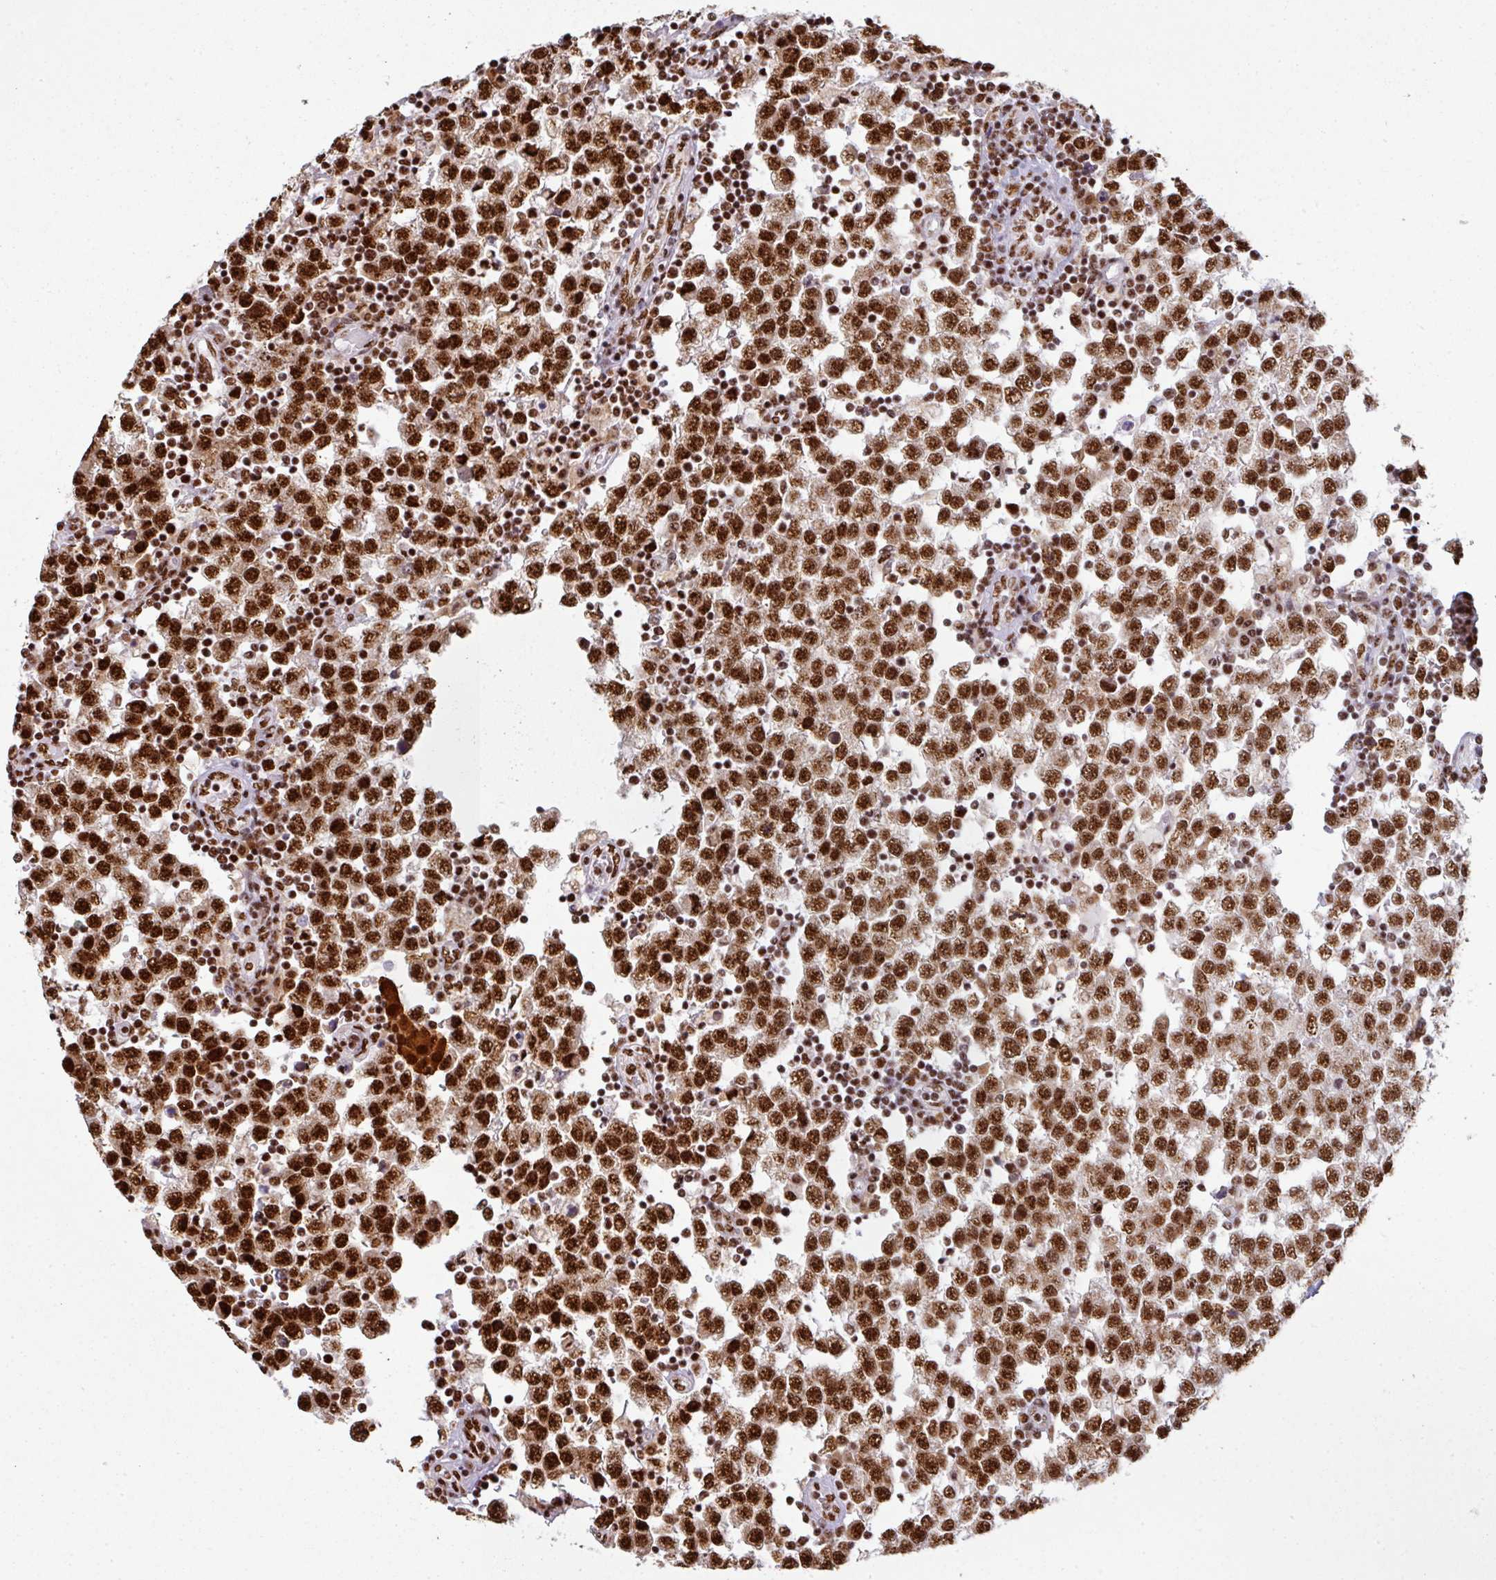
{"staining": {"intensity": "strong", "quantity": ">75%", "location": "nuclear"}, "tissue": "testis cancer", "cell_type": "Tumor cells", "image_type": "cancer", "snomed": [{"axis": "morphology", "description": "Seminoma, NOS"}, {"axis": "topography", "description": "Testis"}], "caption": "Immunohistochemical staining of testis cancer demonstrates strong nuclear protein staining in approximately >75% of tumor cells.", "gene": "SIK3", "patient": {"sex": "male", "age": 34}}